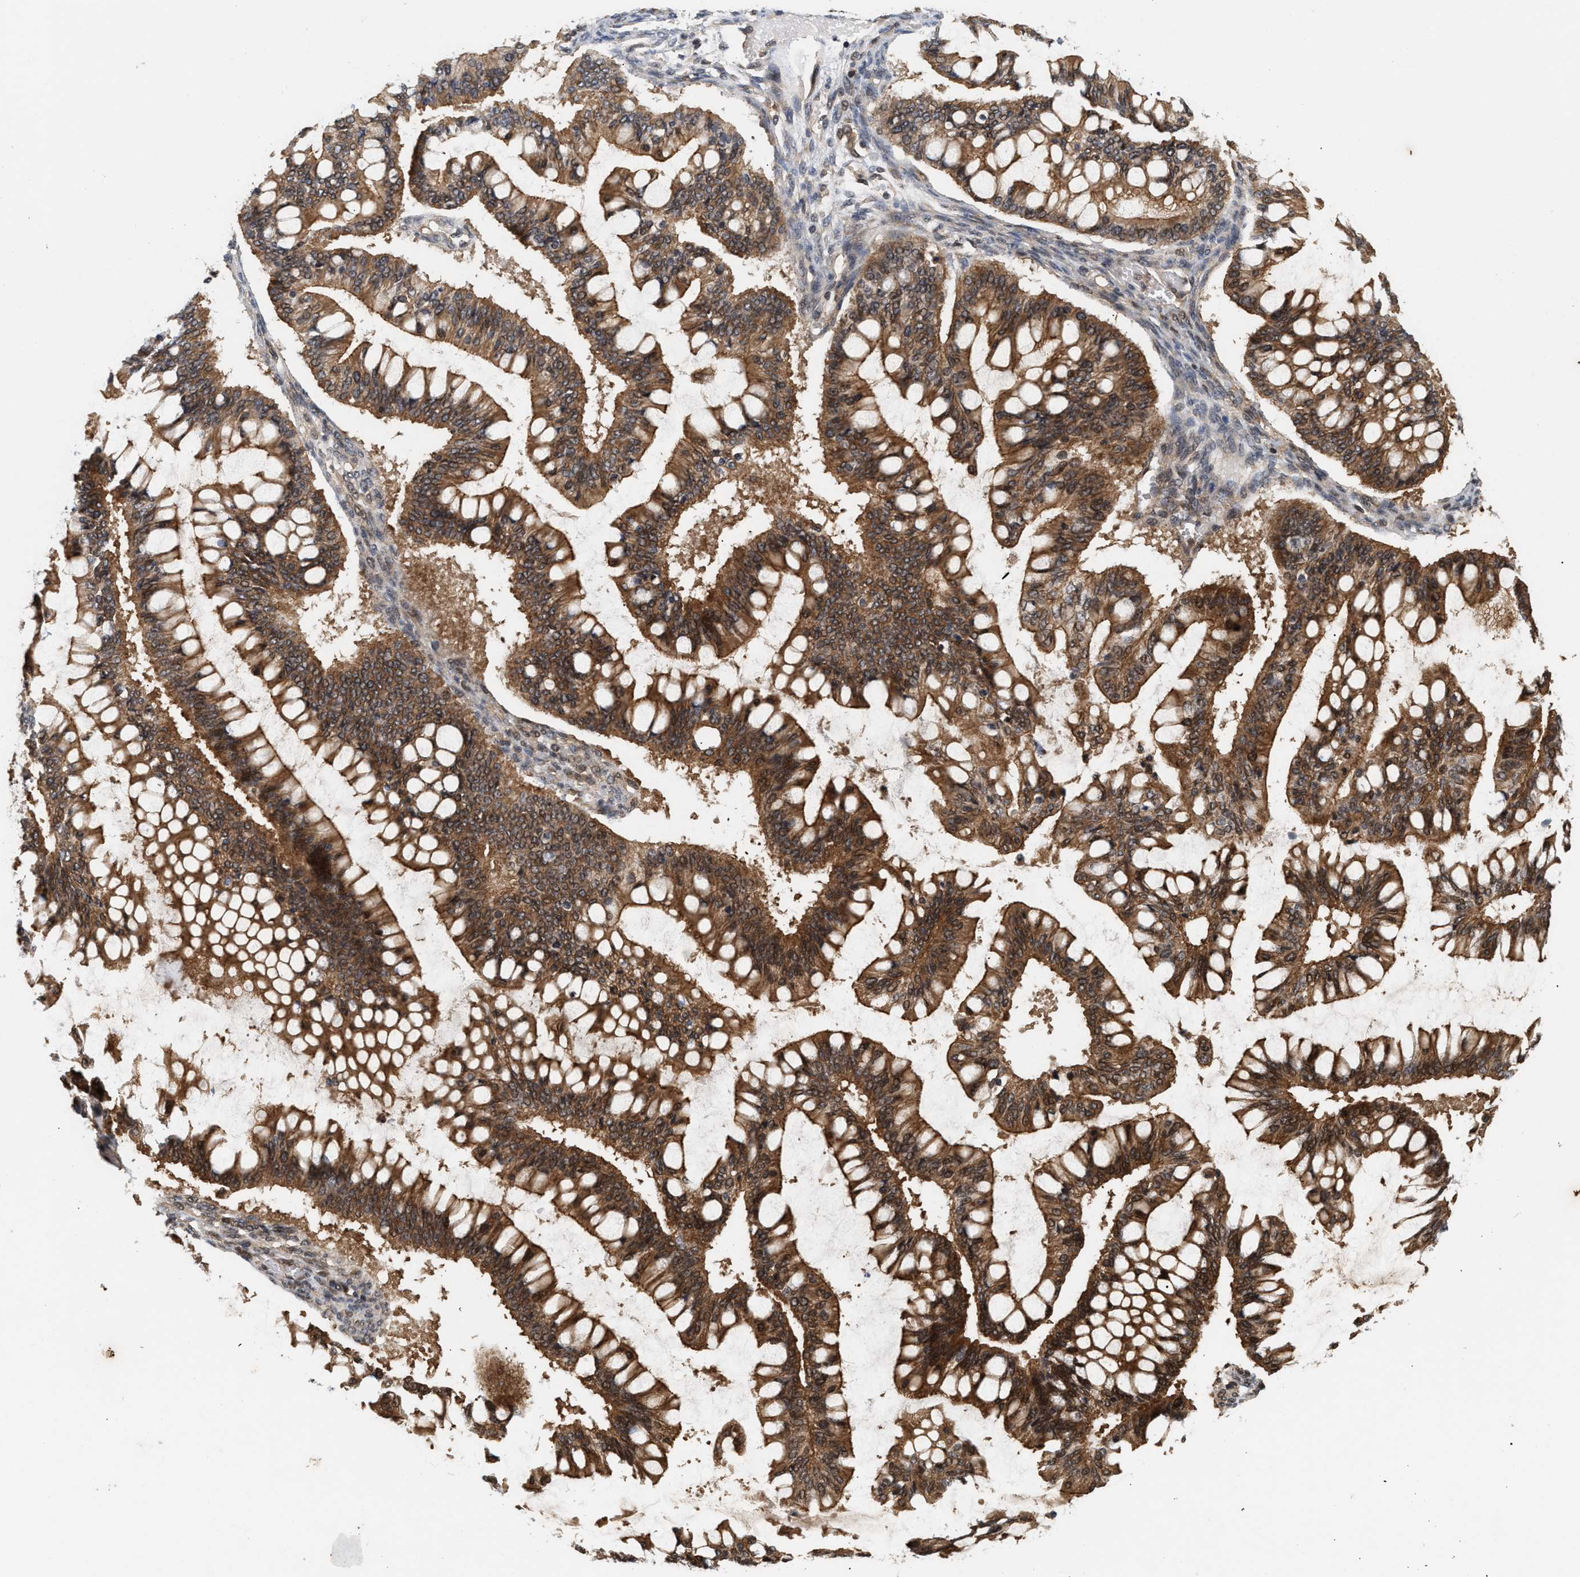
{"staining": {"intensity": "moderate", "quantity": ">75%", "location": "cytoplasmic/membranous,nuclear"}, "tissue": "ovarian cancer", "cell_type": "Tumor cells", "image_type": "cancer", "snomed": [{"axis": "morphology", "description": "Cystadenocarcinoma, mucinous, NOS"}, {"axis": "topography", "description": "Ovary"}], "caption": "Ovarian cancer stained with a brown dye displays moderate cytoplasmic/membranous and nuclear positive expression in approximately >75% of tumor cells.", "gene": "ABHD5", "patient": {"sex": "female", "age": 73}}